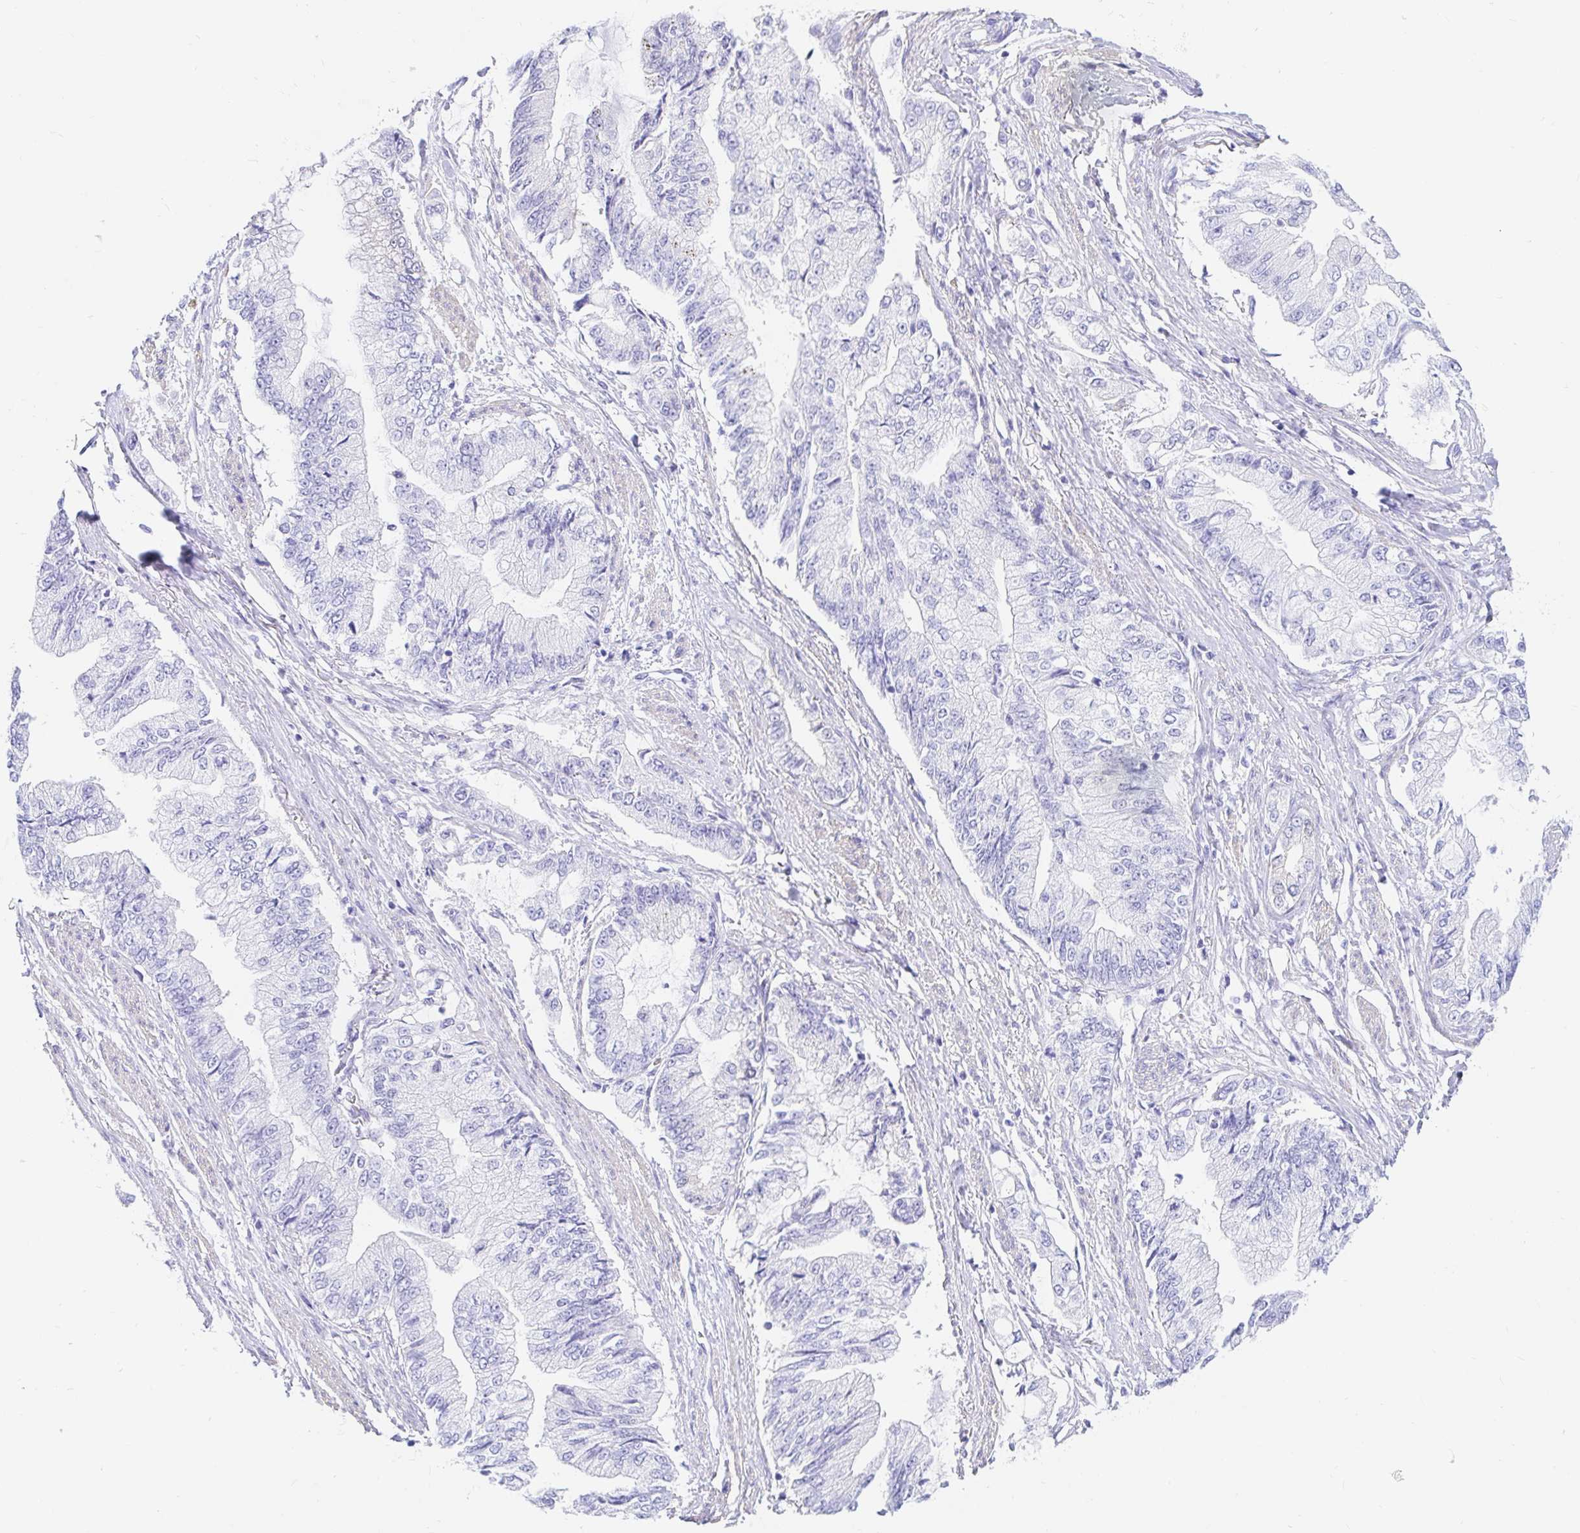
{"staining": {"intensity": "negative", "quantity": "none", "location": "none"}, "tissue": "stomach cancer", "cell_type": "Tumor cells", "image_type": "cancer", "snomed": [{"axis": "morphology", "description": "Adenocarcinoma, NOS"}, {"axis": "topography", "description": "Stomach, upper"}], "caption": "High magnification brightfield microscopy of stomach cancer stained with DAB (3,3'-diaminobenzidine) (brown) and counterstained with hematoxylin (blue): tumor cells show no significant positivity.", "gene": "PPP1R1B", "patient": {"sex": "female", "age": 74}}